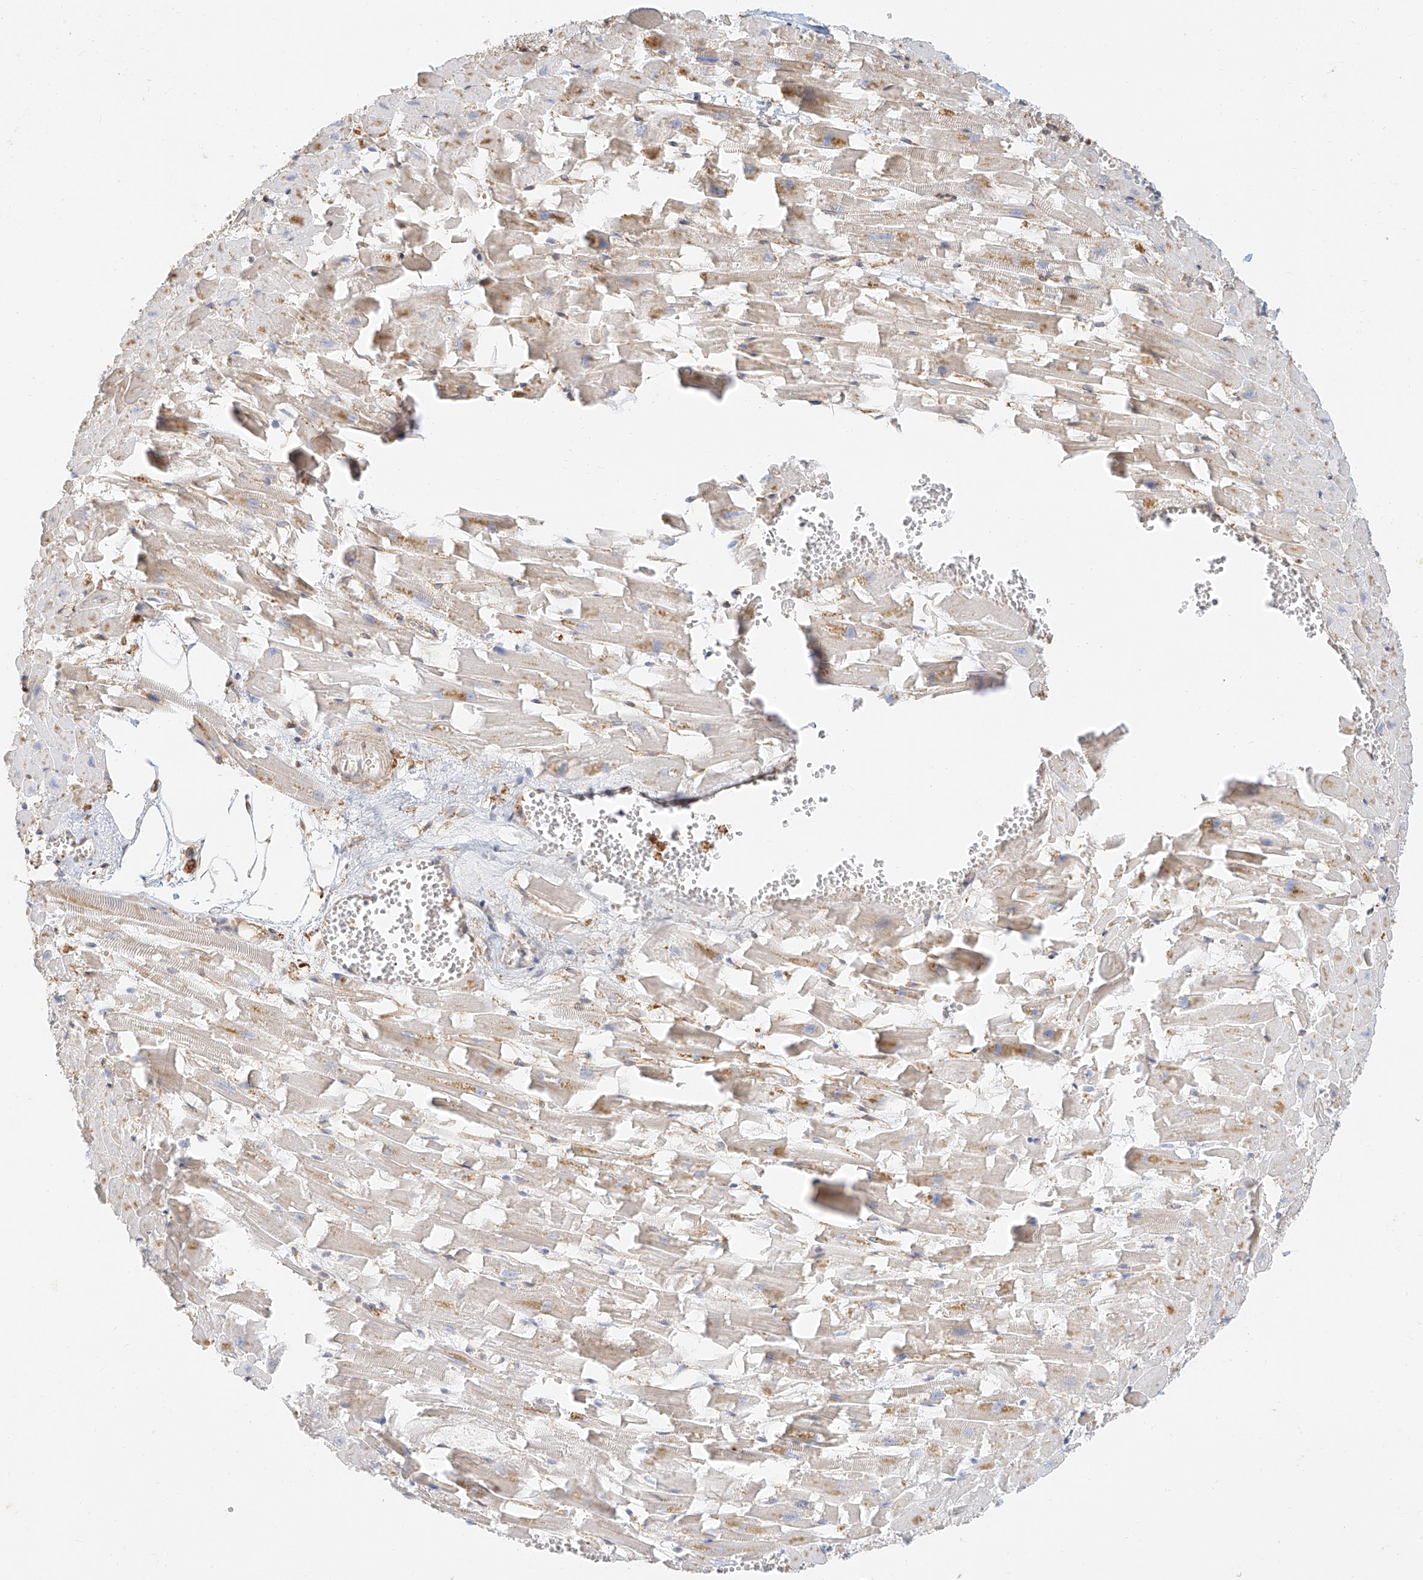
{"staining": {"intensity": "weak", "quantity": "25%-75%", "location": "cytoplasmic/membranous"}, "tissue": "heart muscle", "cell_type": "Cardiomyocytes", "image_type": "normal", "snomed": [{"axis": "morphology", "description": "Normal tissue, NOS"}, {"axis": "topography", "description": "Heart"}], "caption": "This photomicrograph shows unremarkable heart muscle stained with immunohistochemistry (IHC) to label a protein in brown. The cytoplasmic/membranous of cardiomyocytes show weak positivity for the protein. Nuclei are counter-stained blue.", "gene": "DHRS7", "patient": {"sex": "female", "age": 64}}